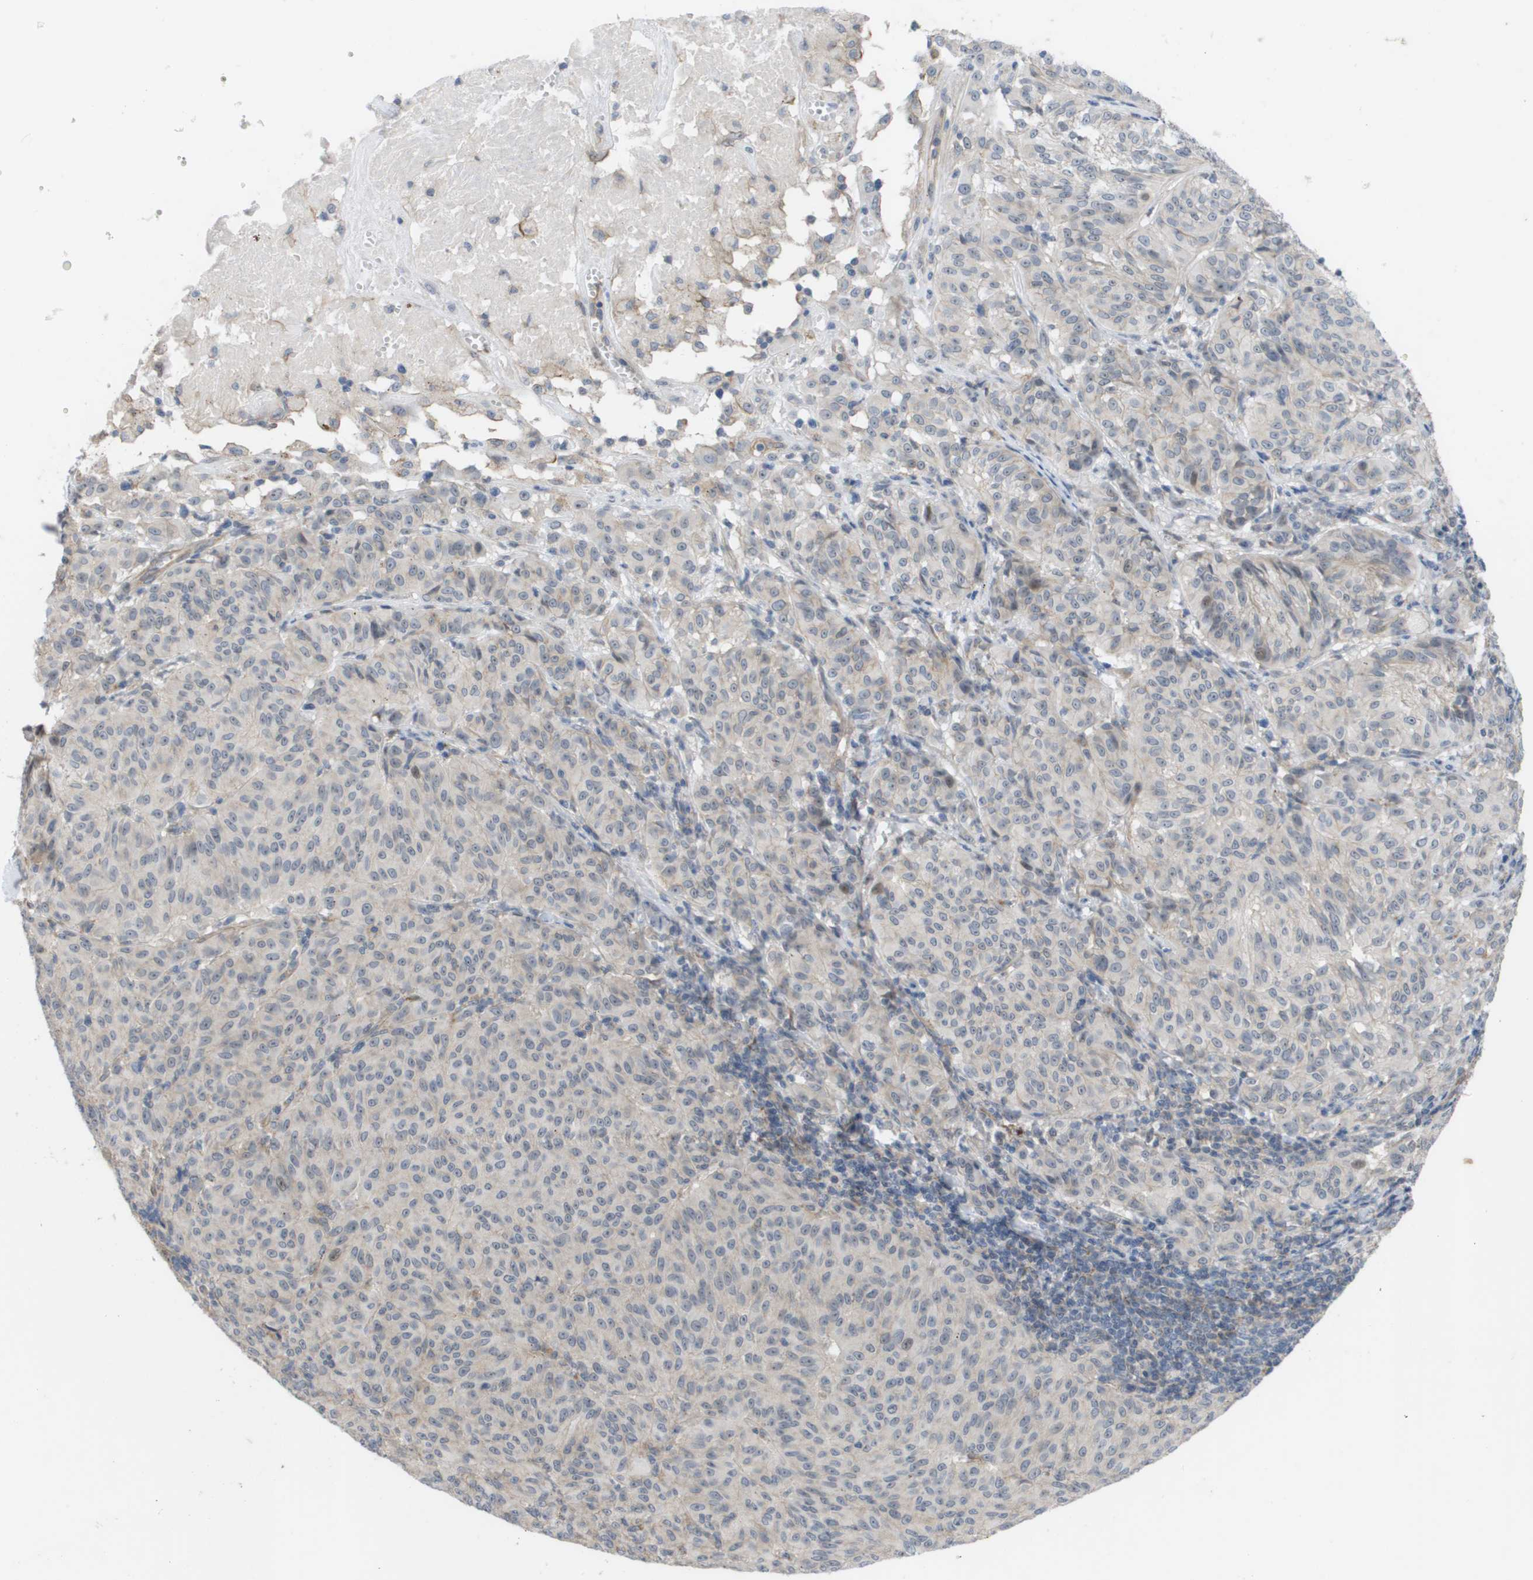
{"staining": {"intensity": "weak", "quantity": "25%-75%", "location": "cytoplasmic/membranous"}, "tissue": "melanoma", "cell_type": "Tumor cells", "image_type": "cancer", "snomed": [{"axis": "morphology", "description": "Malignant melanoma, NOS"}, {"axis": "topography", "description": "Skin"}], "caption": "Malignant melanoma was stained to show a protein in brown. There is low levels of weak cytoplasmic/membranous staining in approximately 25%-75% of tumor cells.", "gene": "MTARC2", "patient": {"sex": "female", "age": 72}}